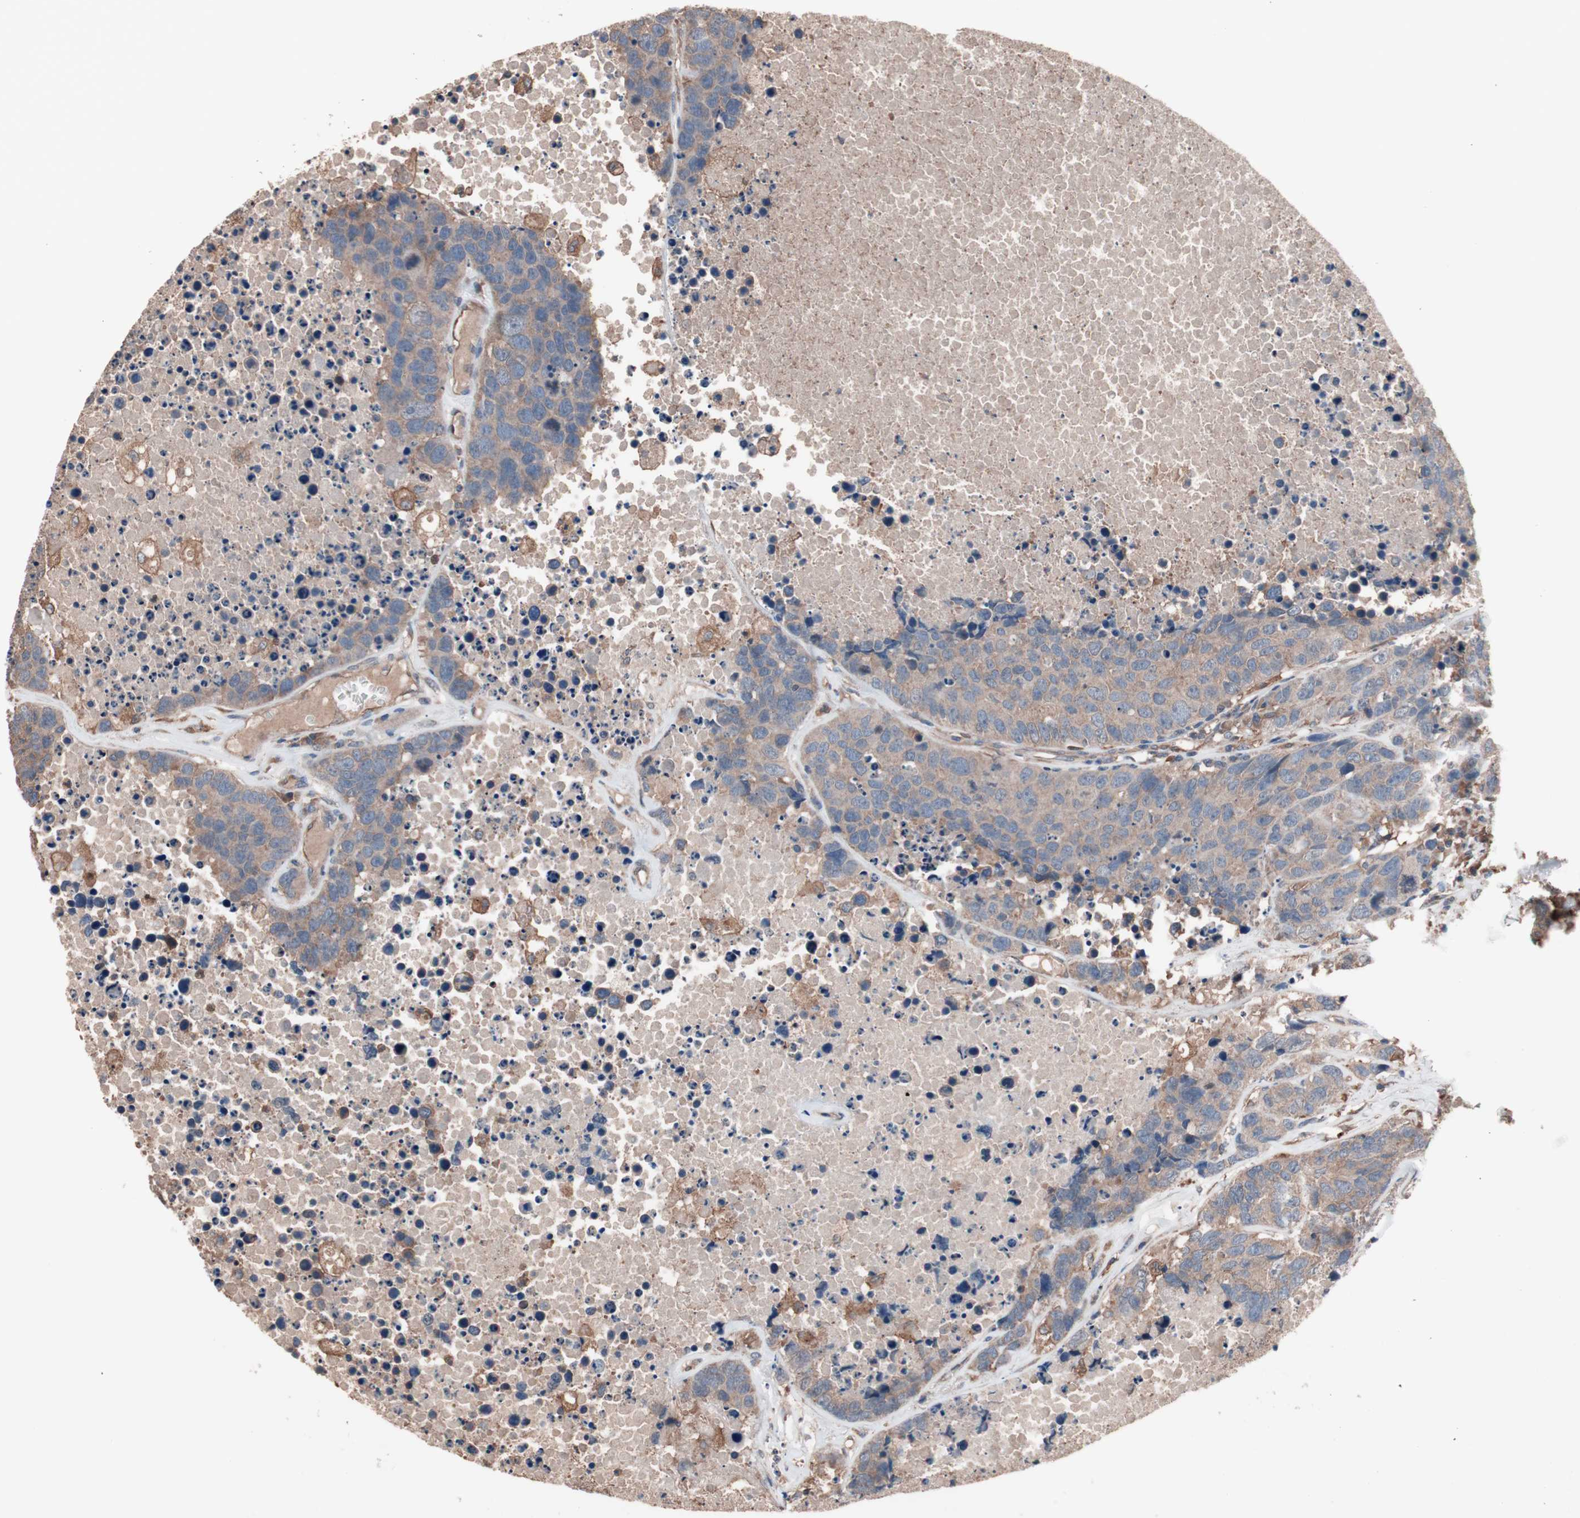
{"staining": {"intensity": "weak", "quantity": ">75%", "location": "cytoplasmic/membranous"}, "tissue": "carcinoid", "cell_type": "Tumor cells", "image_type": "cancer", "snomed": [{"axis": "morphology", "description": "Carcinoid, malignant, NOS"}, {"axis": "topography", "description": "Lung"}], "caption": "A micrograph of carcinoid stained for a protein displays weak cytoplasmic/membranous brown staining in tumor cells. (Stains: DAB in brown, nuclei in blue, Microscopy: brightfield microscopy at high magnification).", "gene": "ATG7", "patient": {"sex": "male", "age": 60}}